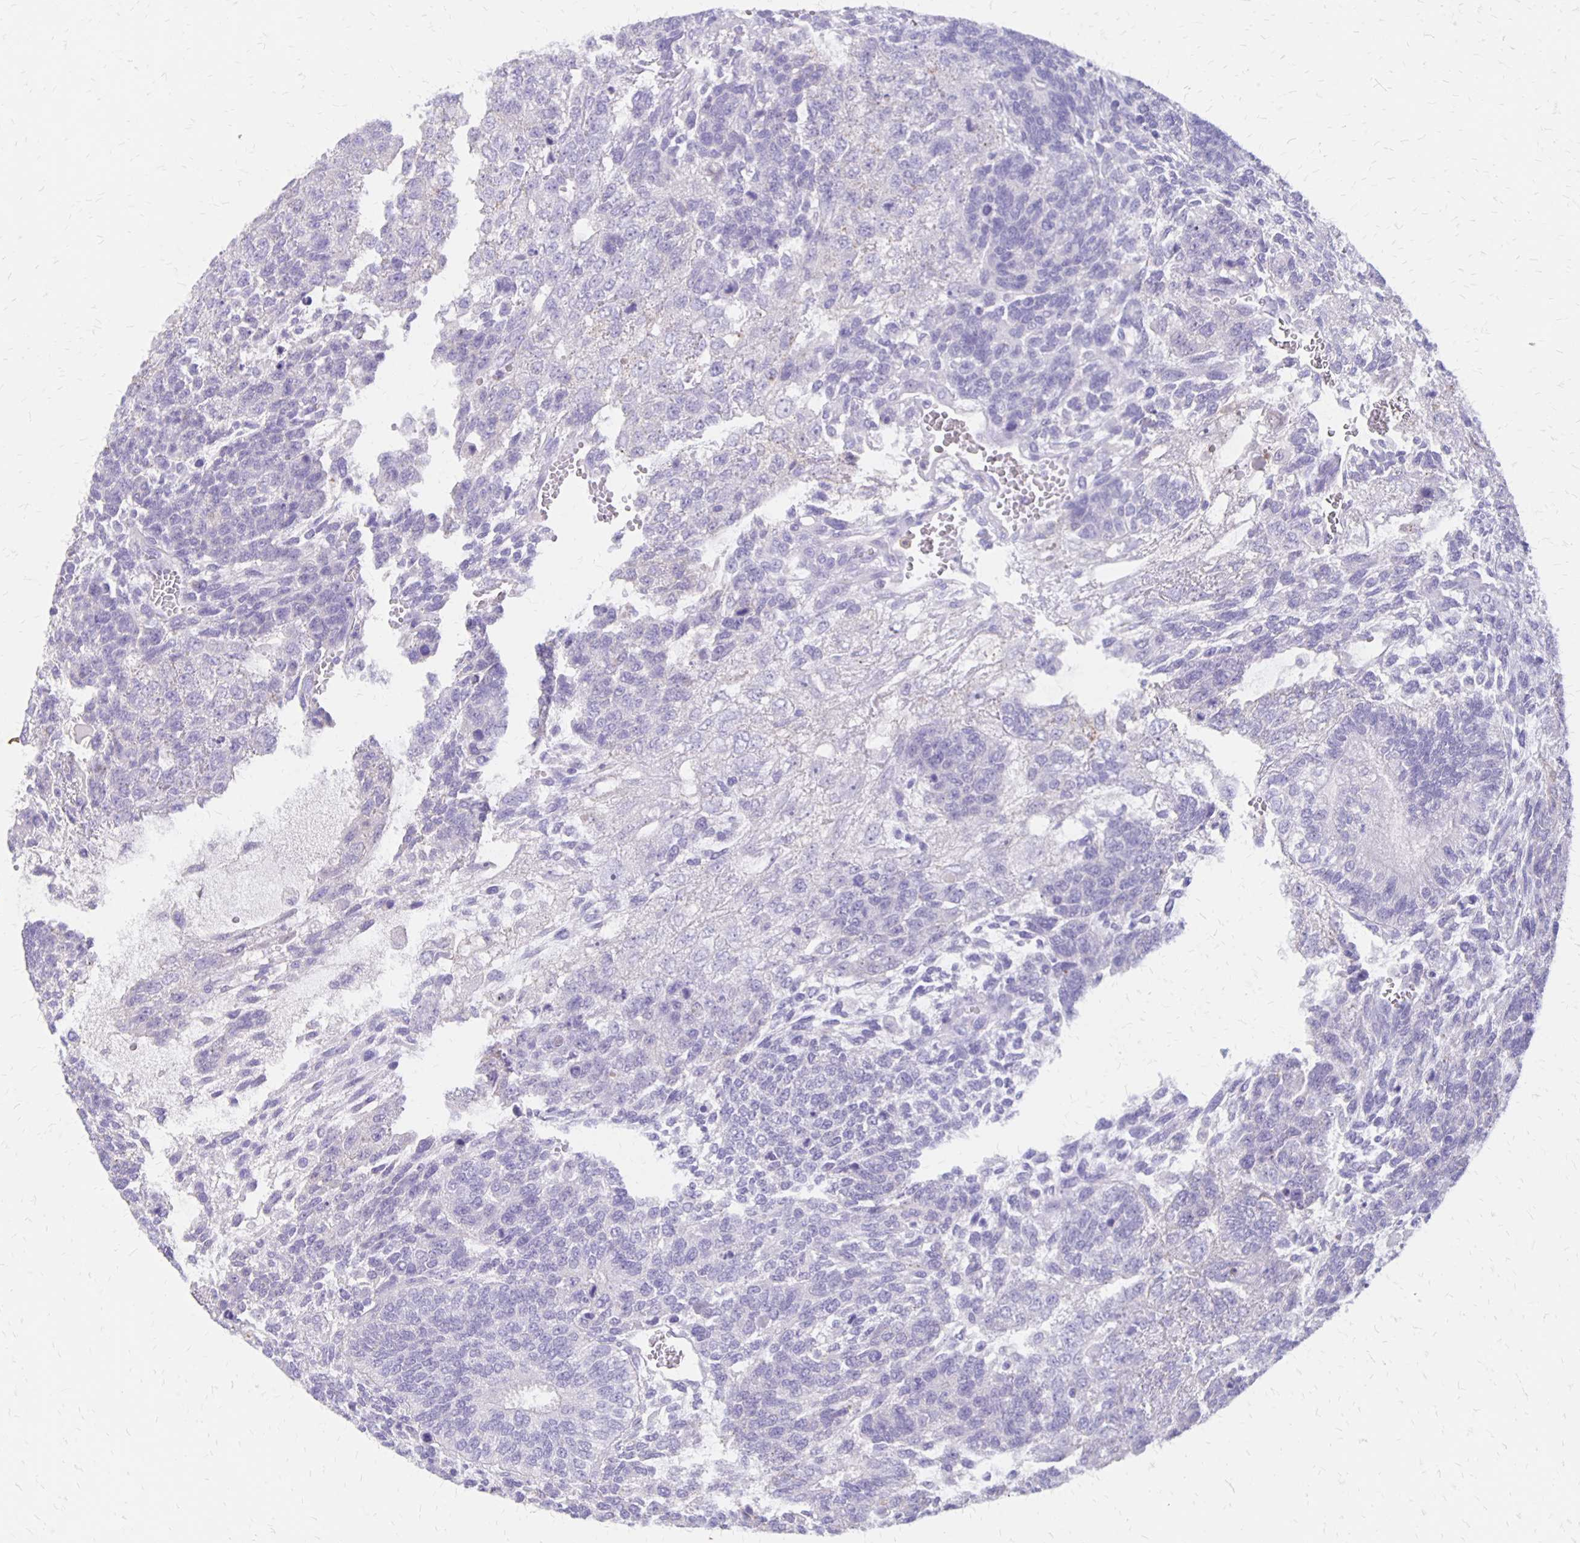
{"staining": {"intensity": "negative", "quantity": "none", "location": "none"}, "tissue": "testis cancer", "cell_type": "Tumor cells", "image_type": "cancer", "snomed": [{"axis": "morphology", "description": "Normal tissue, NOS"}, {"axis": "morphology", "description": "Carcinoma, Embryonal, NOS"}, {"axis": "topography", "description": "Testis"}, {"axis": "topography", "description": "Epididymis"}], "caption": "An image of embryonal carcinoma (testis) stained for a protein shows no brown staining in tumor cells.", "gene": "SEPTIN5", "patient": {"sex": "male", "age": 23}}